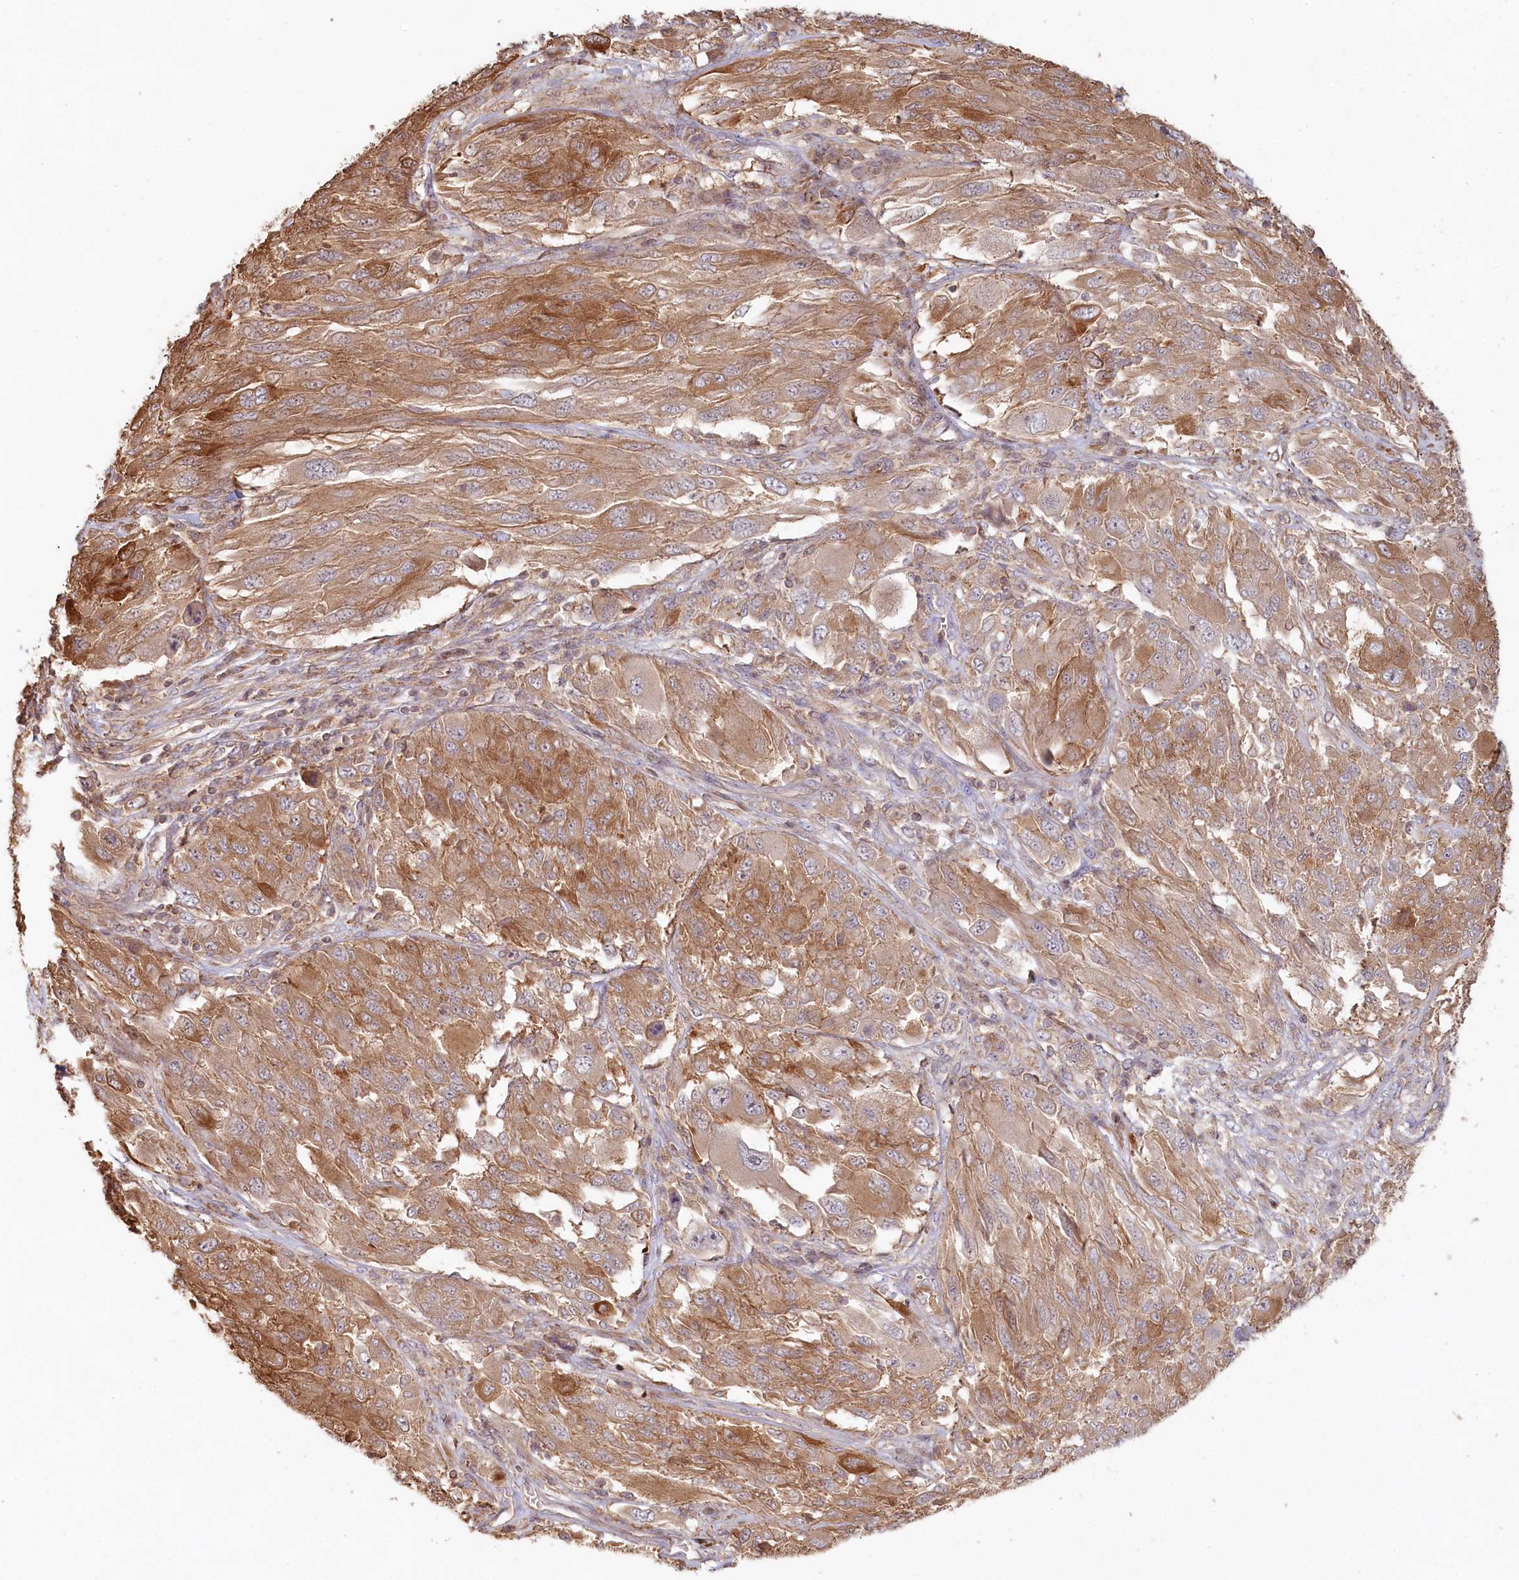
{"staining": {"intensity": "moderate", "quantity": ">75%", "location": "cytoplasmic/membranous"}, "tissue": "melanoma", "cell_type": "Tumor cells", "image_type": "cancer", "snomed": [{"axis": "morphology", "description": "Malignant melanoma, NOS"}, {"axis": "topography", "description": "Skin"}], "caption": "Malignant melanoma stained with DAB (3,3'-diaminobenzidine) immunohistochemistry exhibits medium levels of moderate cytoplasmic/membranous expression in approximately >75% of tumor cells.", "gene": "HAL", "patient": {"sex": "female", "age": 91}}